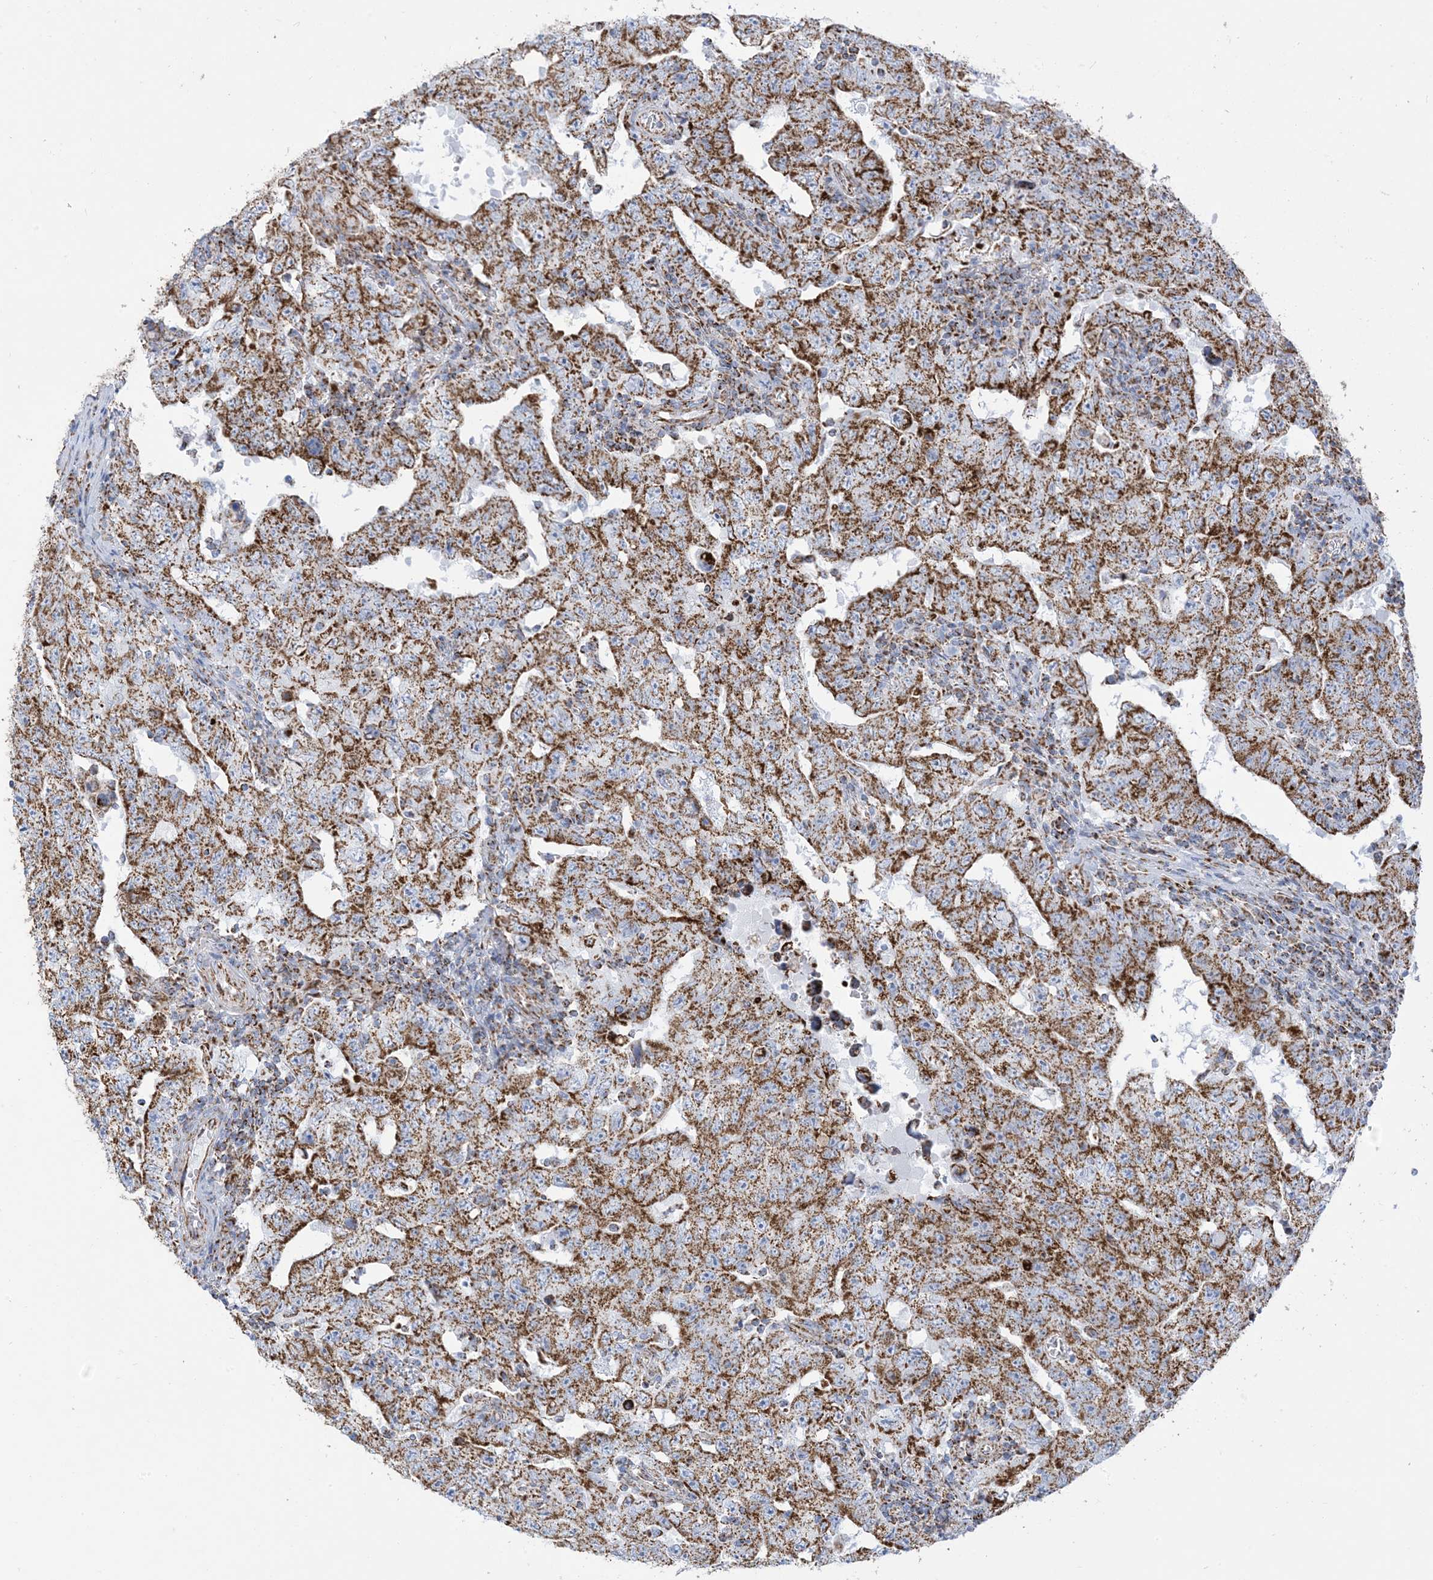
{"staining": {"intensity": "moderate", "quantity": ">75%", "location": "cytoplasmic/membranous"}, "tissue": "testis cancer", "cell_type": "Tumor cells", "image_type": "cancer", "snomed": [{"axis": "morphology", "description": "Carcinoma, Embryonal, NOS"}, {"axis": "topography", "description": "Testis"}], "caption": "Immunohistochemical staining of human testis cancer exhibits moderate cytoplasmic/membranous protein expression in approximately >75% of tumor cells.", "gene": "SAMM50", "patient": {"sex": "male", "age": 26}}